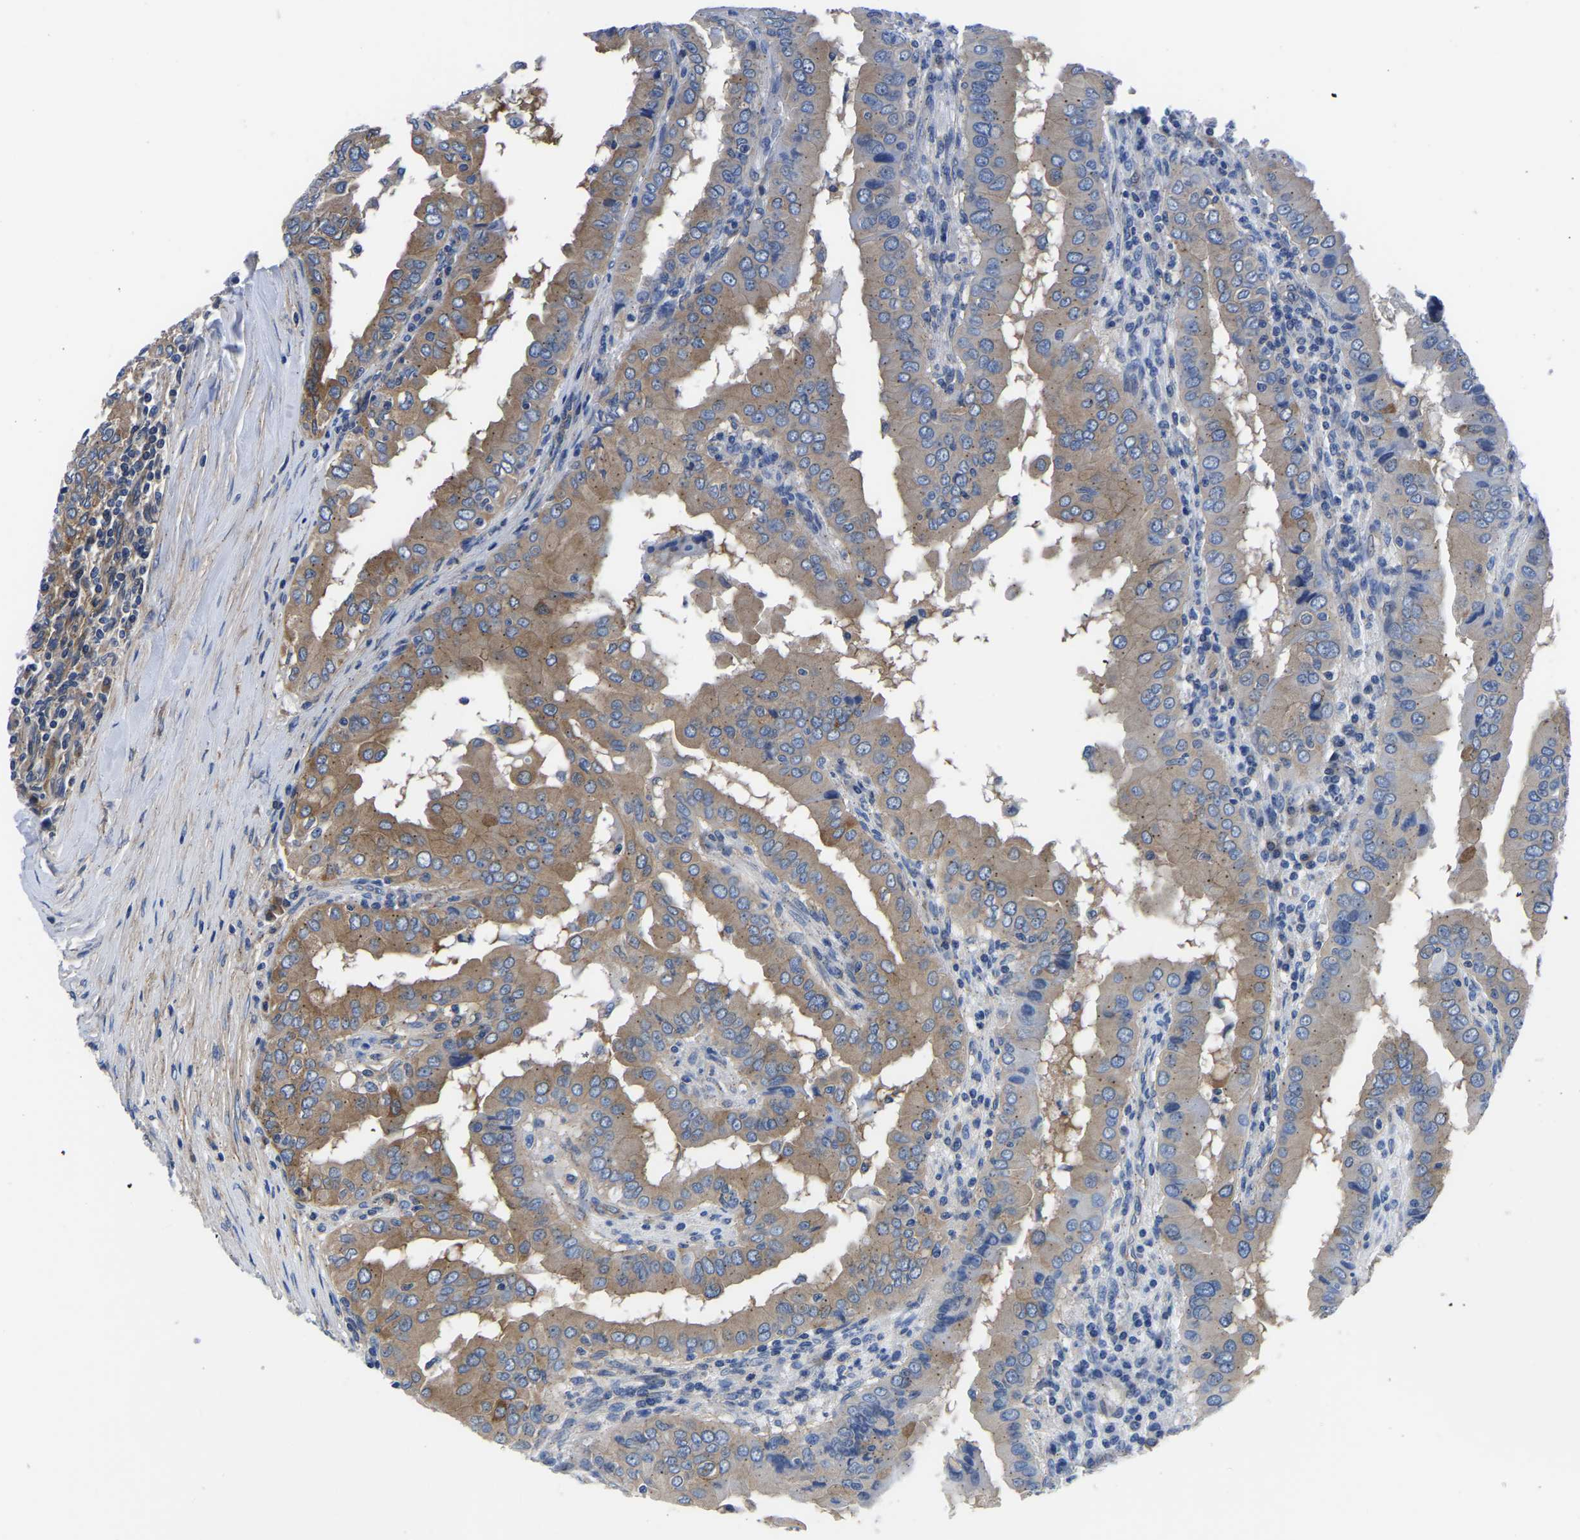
{"staining": {"intensity": "weak", "quantity": ">75%", "location": "cytoplasmic/membranous"}, "tissue": "thyroid cancer", "cell_type": "Tumor cells", "image_type": "cancer", "snomed": [{"axis": "morphology", "description": "Papillary adenocarcinoma, NOS"}, {"axis": "topography", "description": "Thyroid gland"}], "caption": "Protein expression analysis of human thyroid cancer reveals weak cytoplasmic/membranous expression in about >75% of tumor cells. (DAB (3,3'-diaminobenzidine) IHC with brightfield microscopy, high magnification).", "gene": "TFG", "patient": {"sex": "male", "age": 33}}